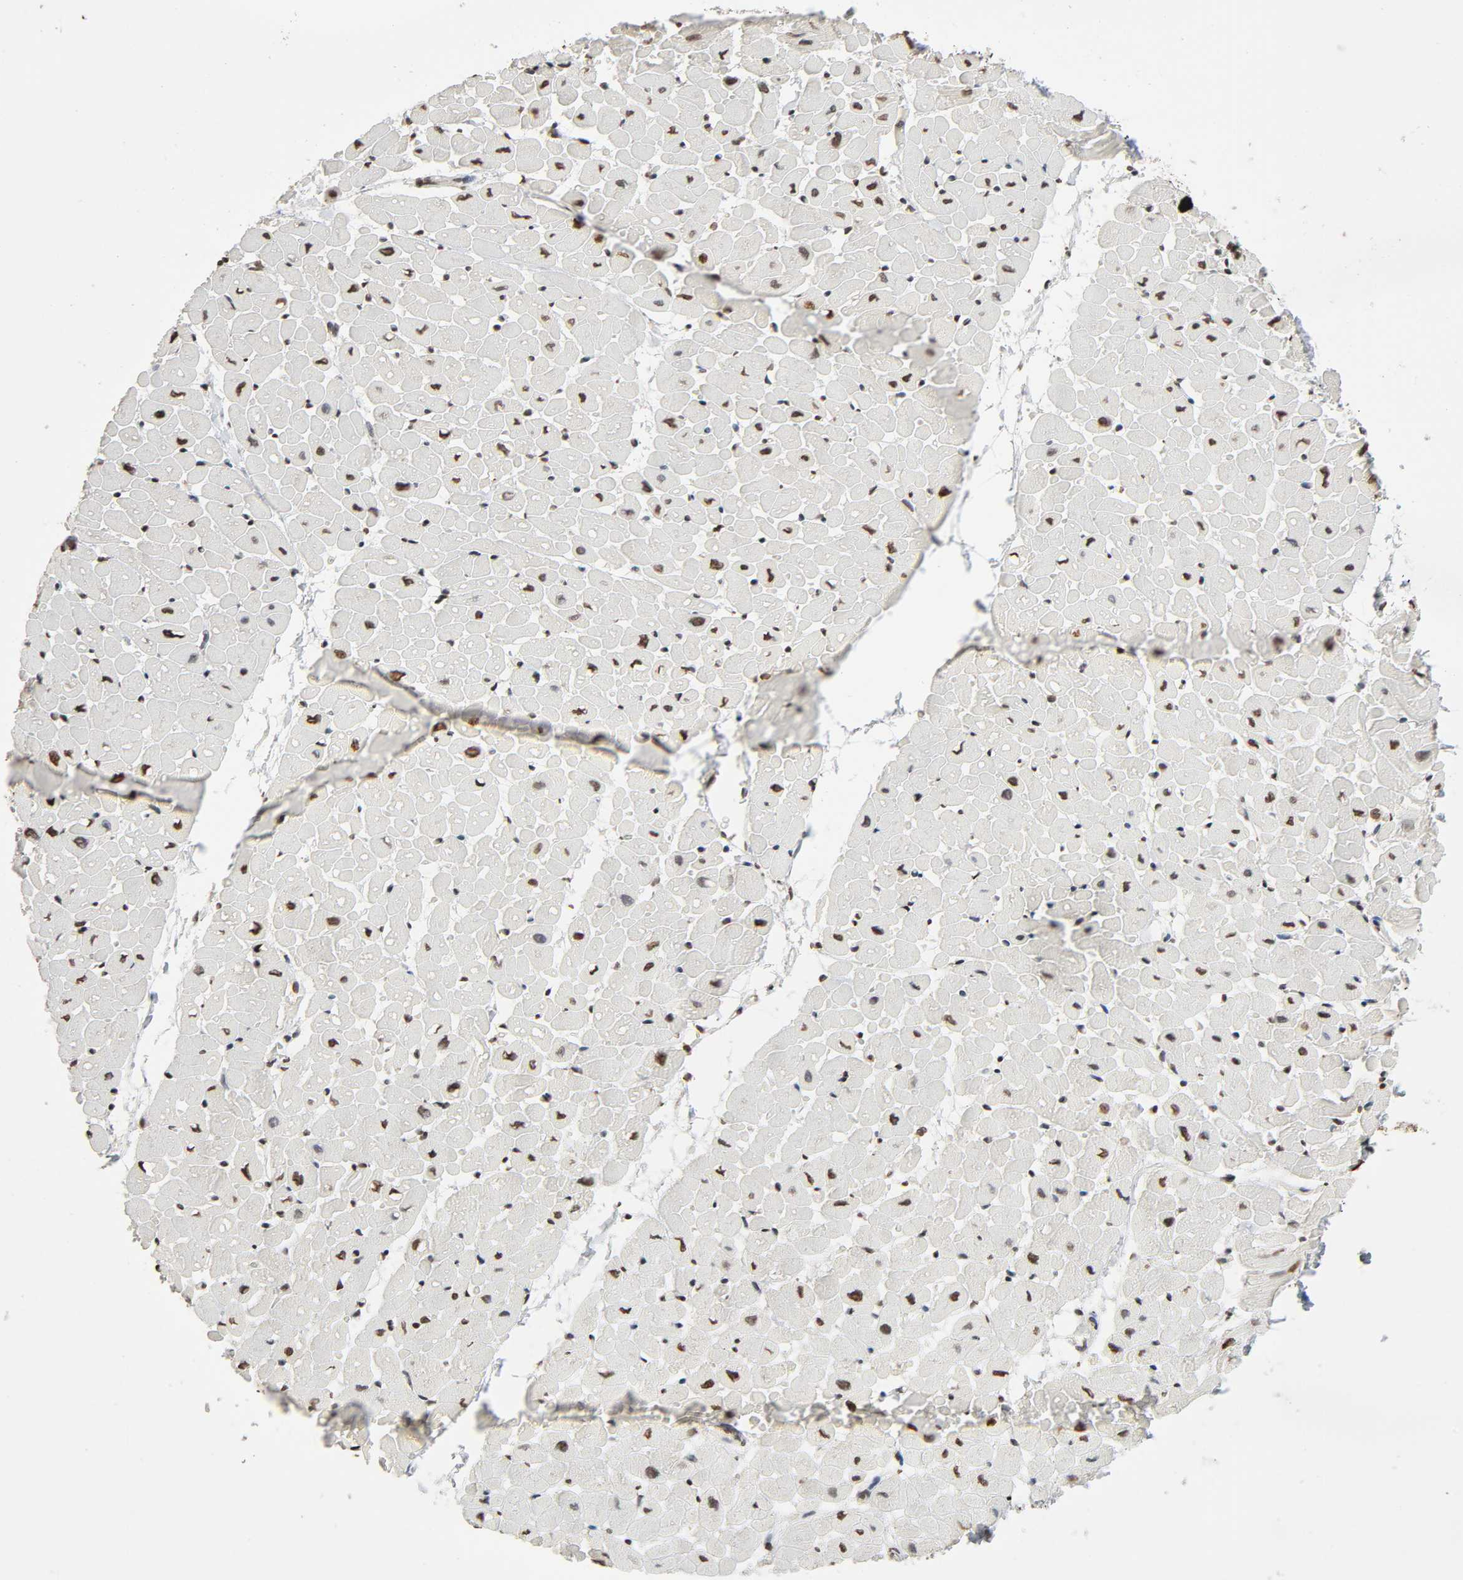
{"staining": {"intensity": "moderate", "quantity": ">75%", "location": "nuclear"}, "tissue": "heart muscle", "cell_type": "Cardiomyocytes", "image_type": "normal", "snomed": [{"axis": "morphology", "description": "Normal tissue, NOS"}, {"axis": "topography", "description": "Heart"}], "caption": "Protein staining by immunohistochemistry (IHC) shows moderate nuclear expression in approximately >75% of cardiomyocytes in normal heart muscle.", "gene": "STK4", "patient": {"sex": "male", "age": 45}}